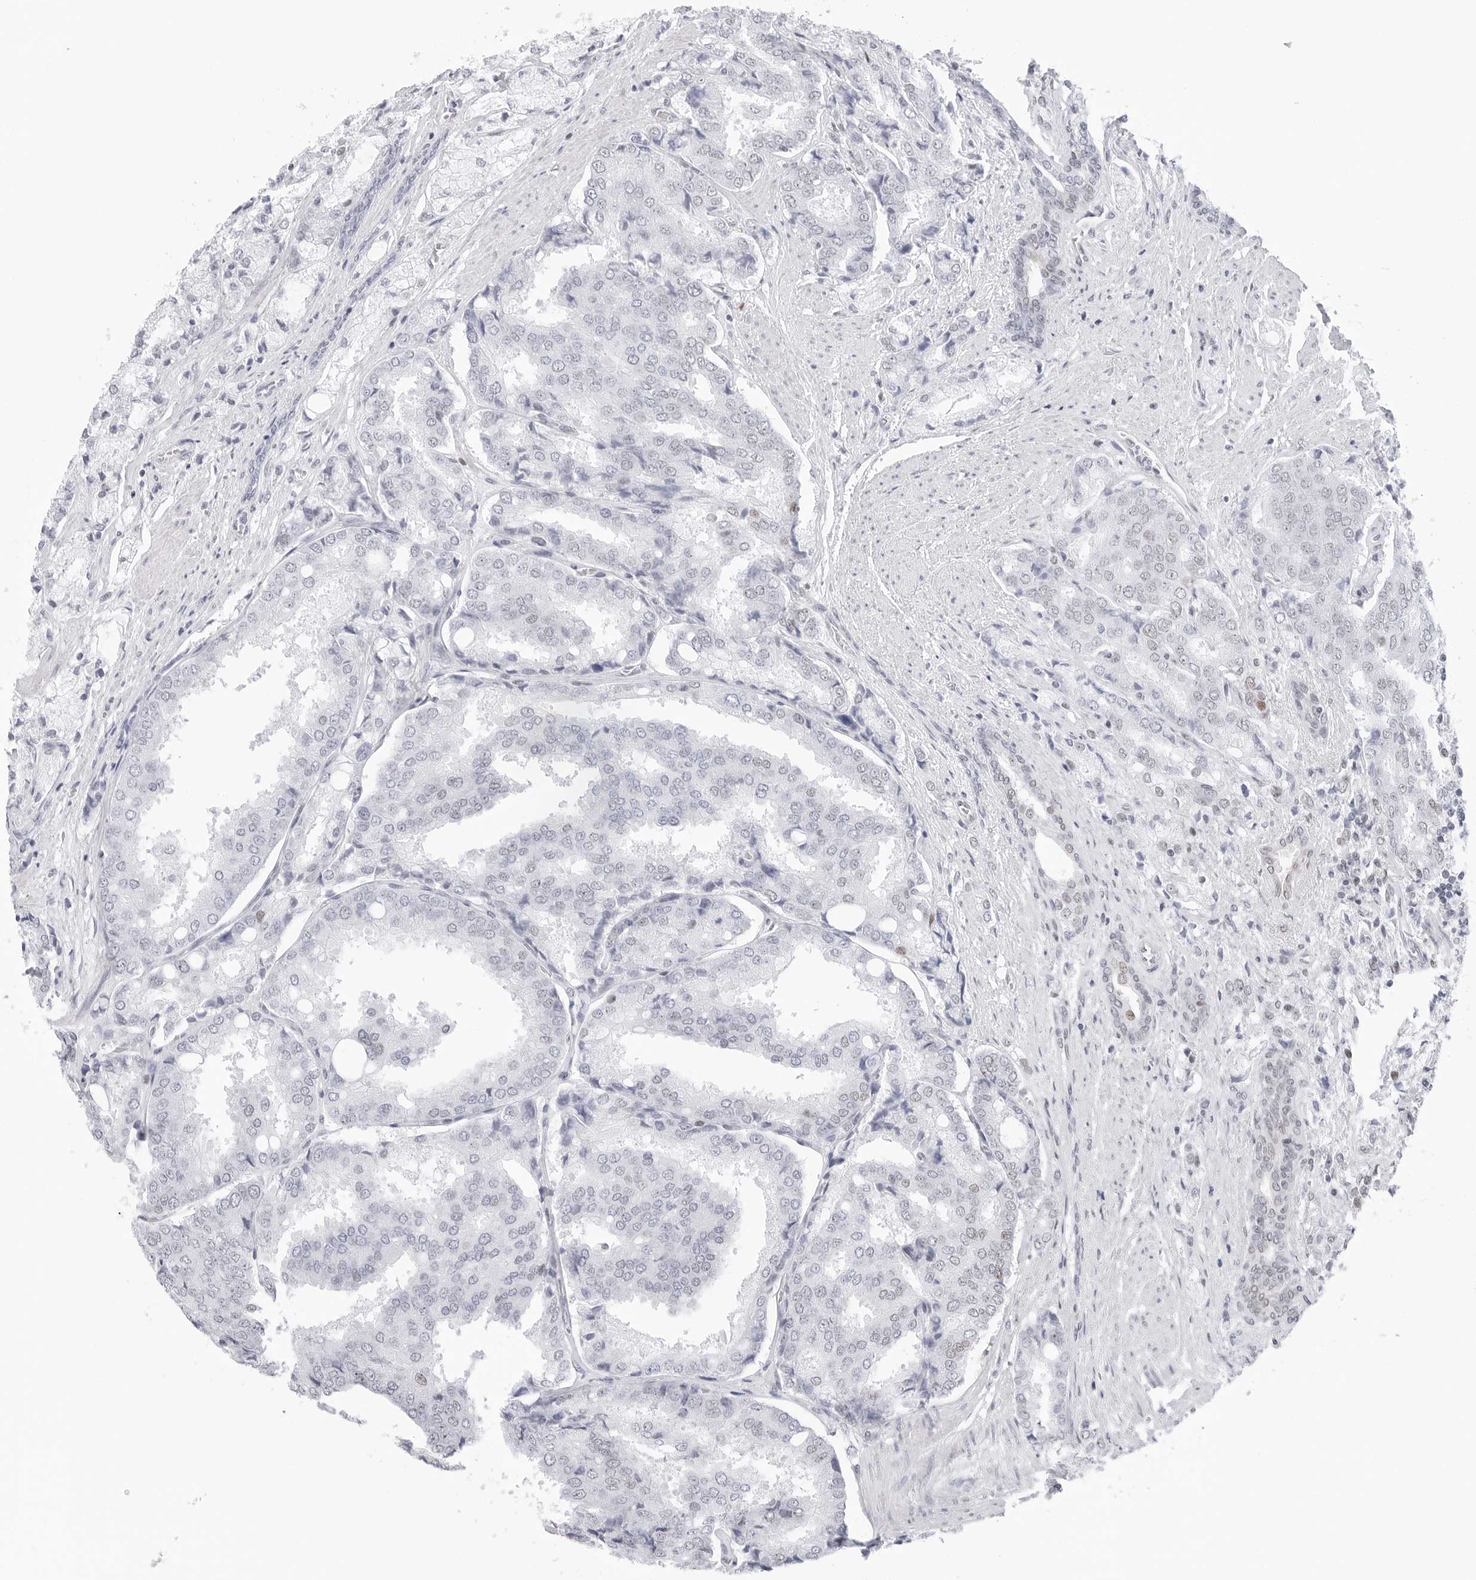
{"staining": {"intensity": "negative", "quantity": "none", "location": "none"}, "tissue": "prostate cancer", "cell_type": "Tumor cells", "image_type": "cancer", "snomed": [{"axis": "morphology", "description": "Adenocarcinoma, High grade"}, {"axis": "topography", "description": "Prostate"}], "caption": "Immunohistochemistry image of prostate adenocarcinoma (high-grade) stained for a protein (brown), which demonstrates no expression in tumor cells. The staining was performed using DAB (3,3'-diaminobenzidine) to visualize the protein expression in brown, while the nuclei were stained in blue with hematoxylin (Magnification: 20x).", "gene": "C1orf162", "patient": {"sex": "male", "age": 50}}